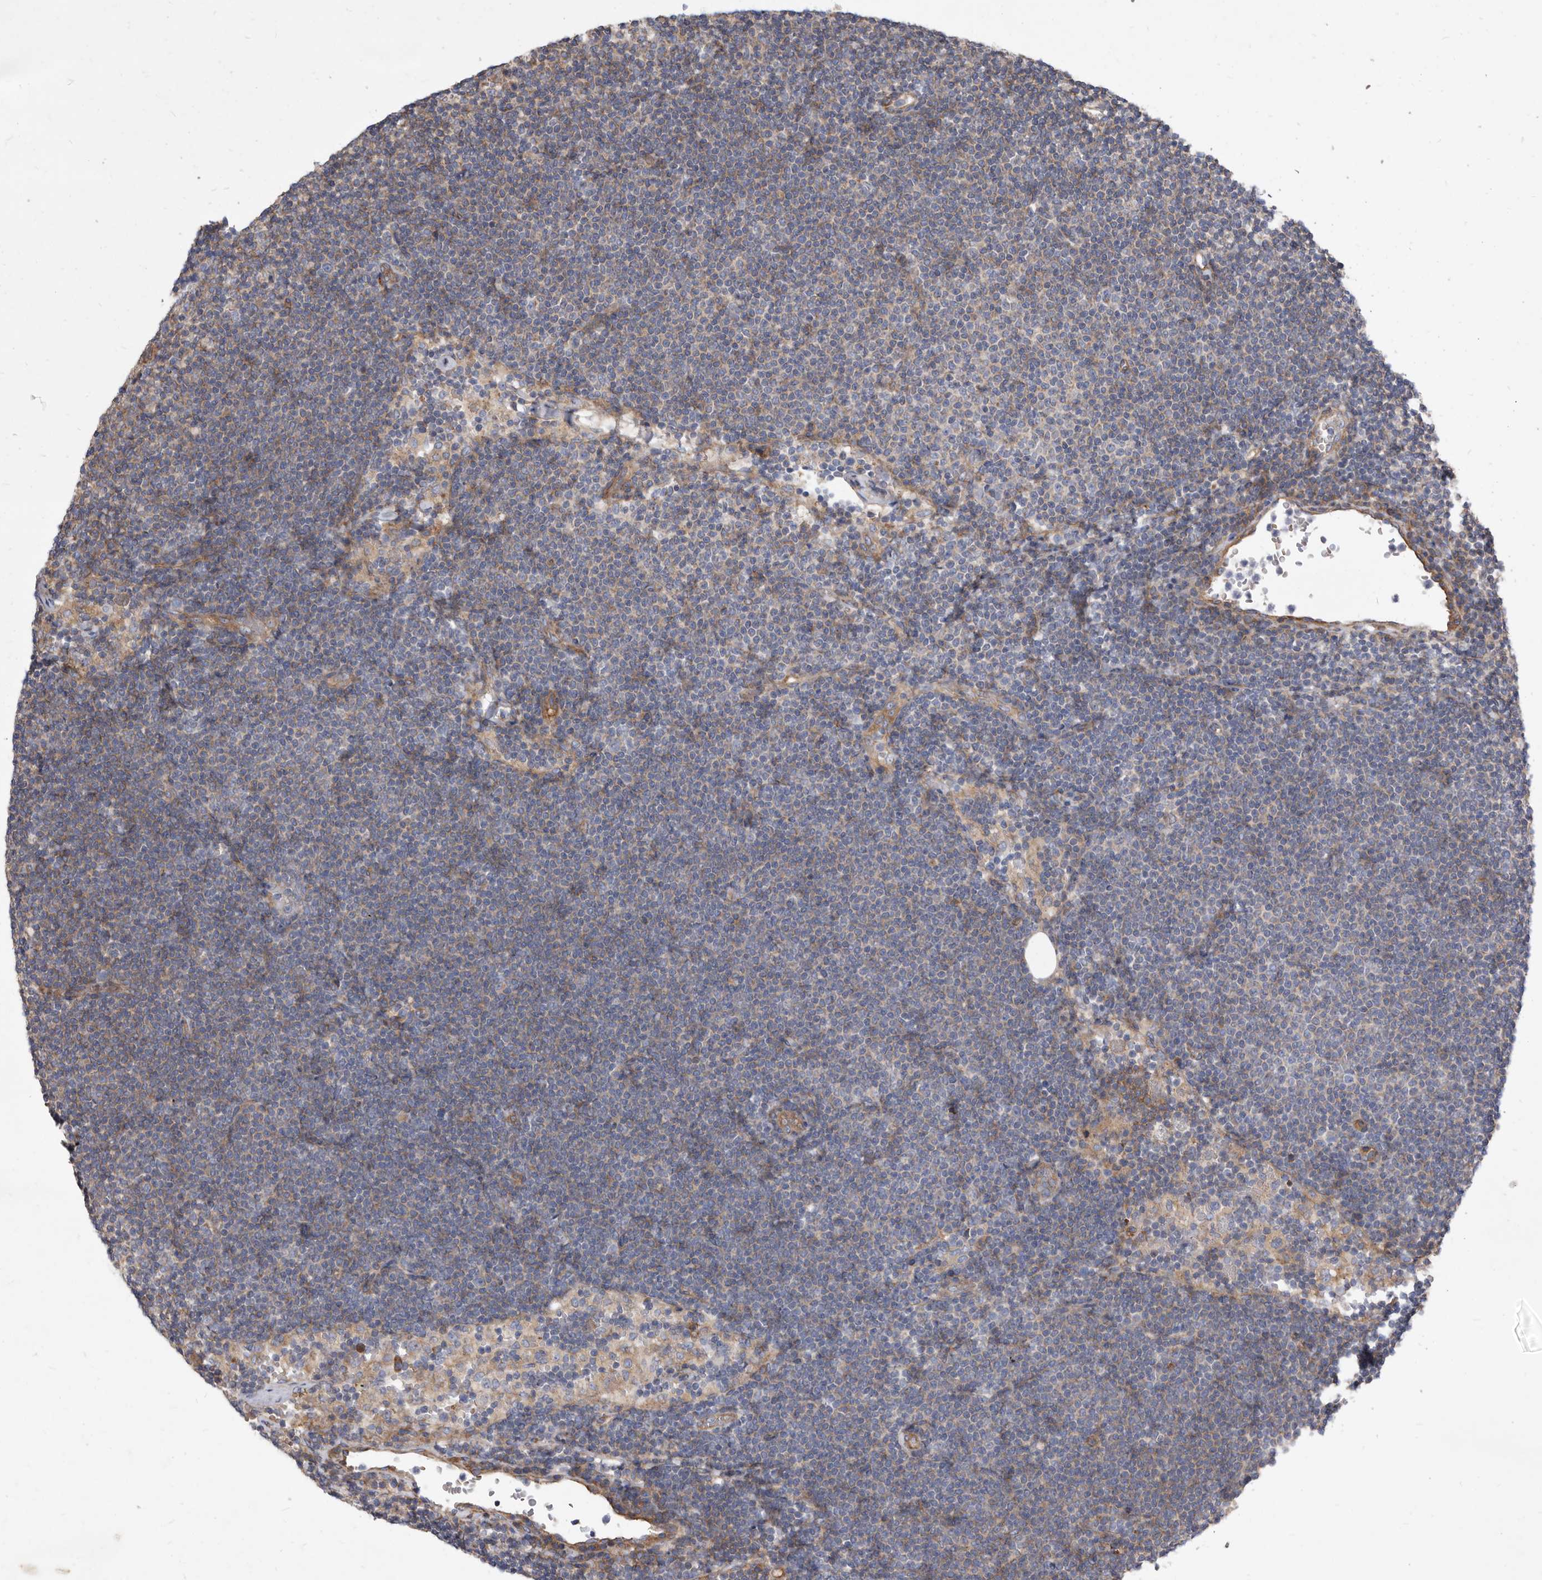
{"staining": {"intensity": "weak", "quantity": "<25%", "location": "cytoplasmic/membranous"}, "tissue": "lymphoma", "cell_type": "Tumor cells", "image_type": "cancer", "snomed": [{"axis": "morphology", "description": "Malignant lymphoma, non-Hodgkin's type, Low grade"}, {"axis": "topography", "description": "Lymph node"}], "caption": "Human lymphoma stained for a protein using IHC reveals no expression in tumor cells.", "gene": "ATP13A3", "patient": {"sex": "female", "age": 53}}